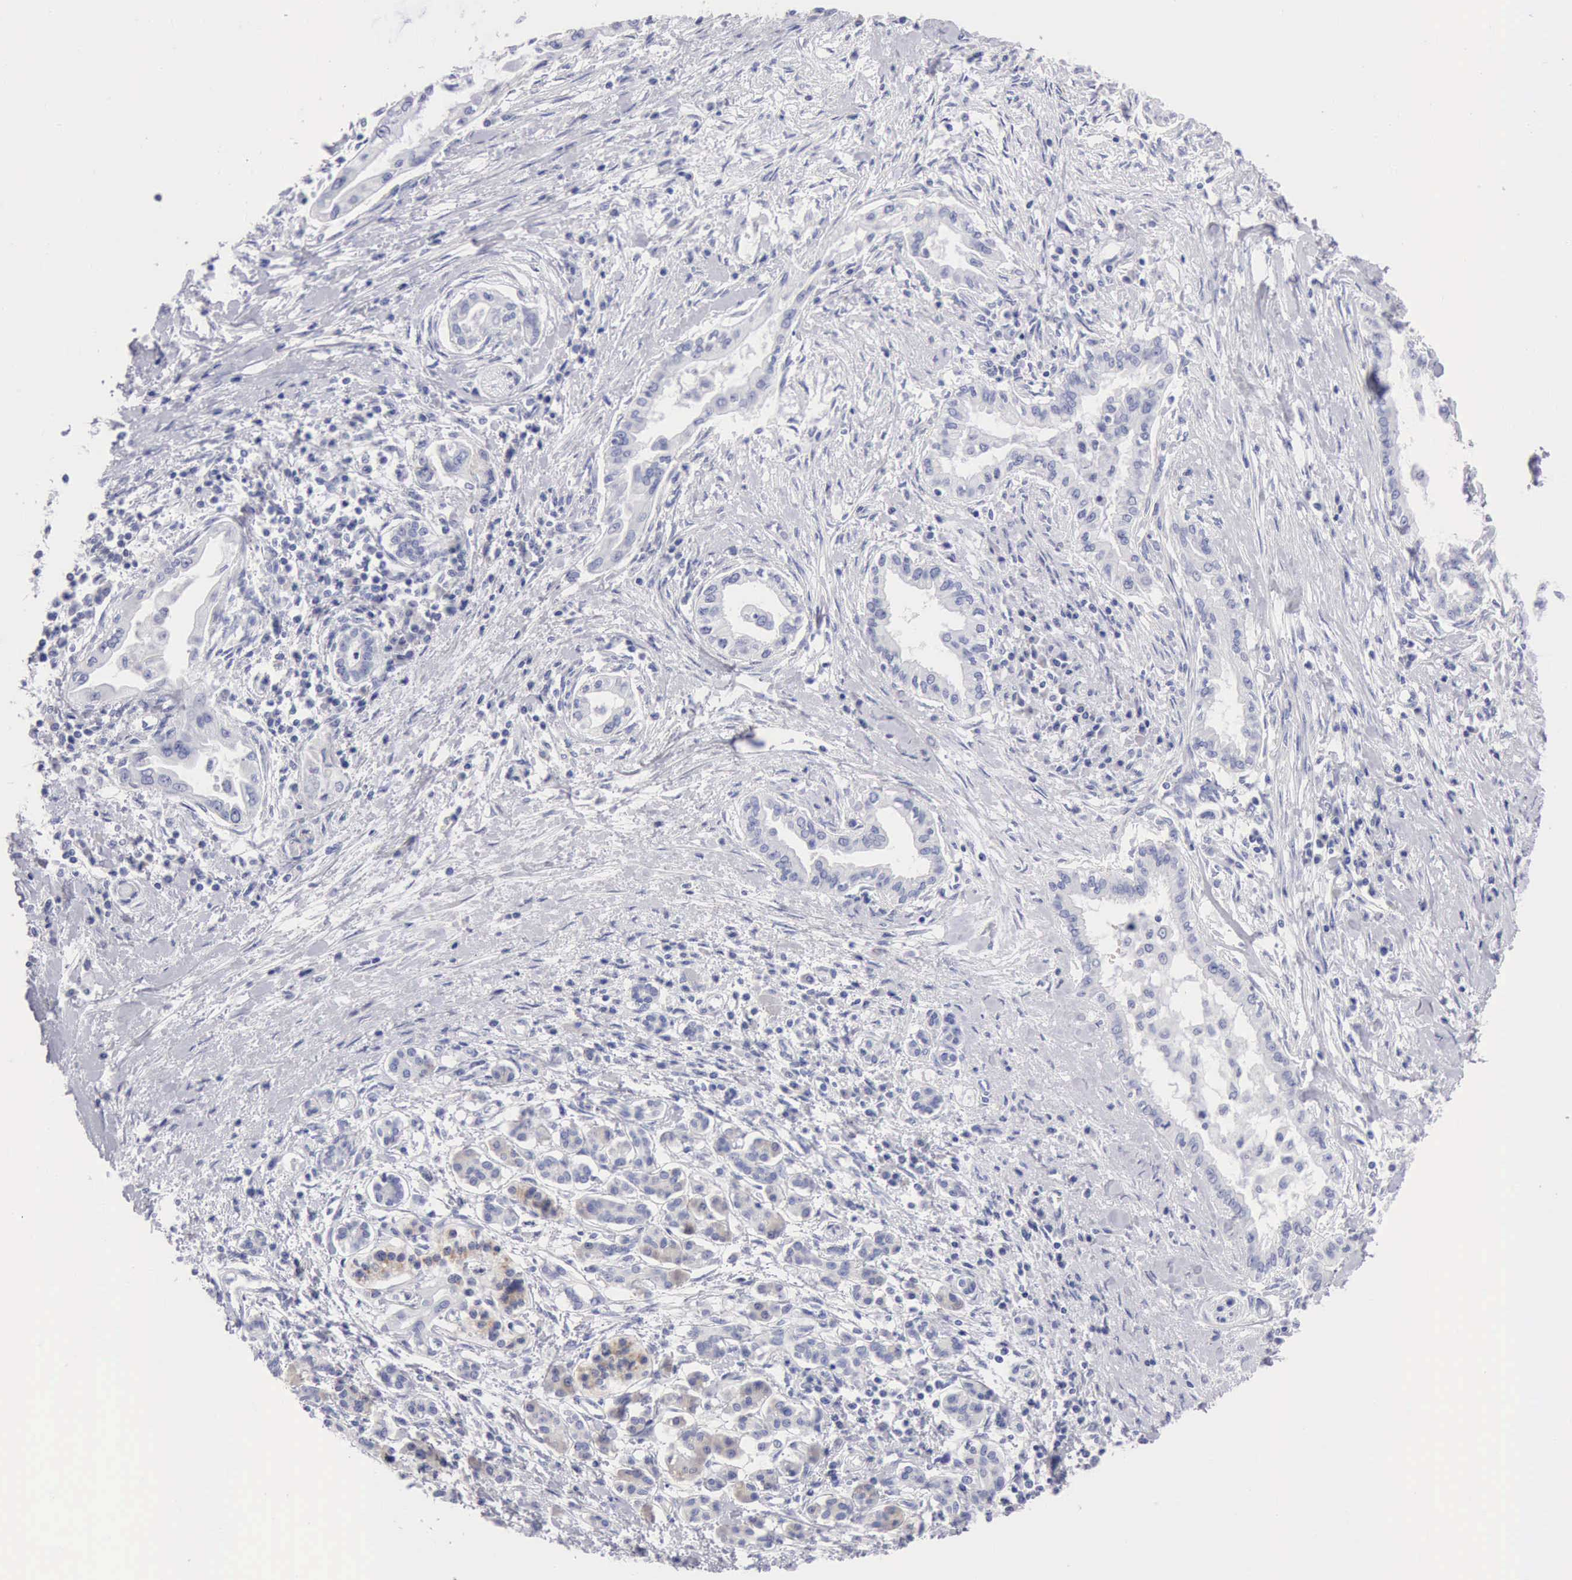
{"staining": {"intensity": "negative", "quantity": "none", "location": "none"}, "tissue": "pancreatic cancer", "cell_type": "Tumor cells", "image_type": "cancer", "snomed": [{"axis": "morphology", "description": "Adenocarcinoma, NOS"}, {"axis": "topography", "description": "Pancreas"}], "caption": "Pancreatic adenocarcinoma was stained to show a protein in brown. There is no significant expression in tumor cells. (DAB (3,3'-diaminobenzidine) IHC, high magnification).", "gene": "ANGEL1", "patient": {"sex": "female", "age": 64}}